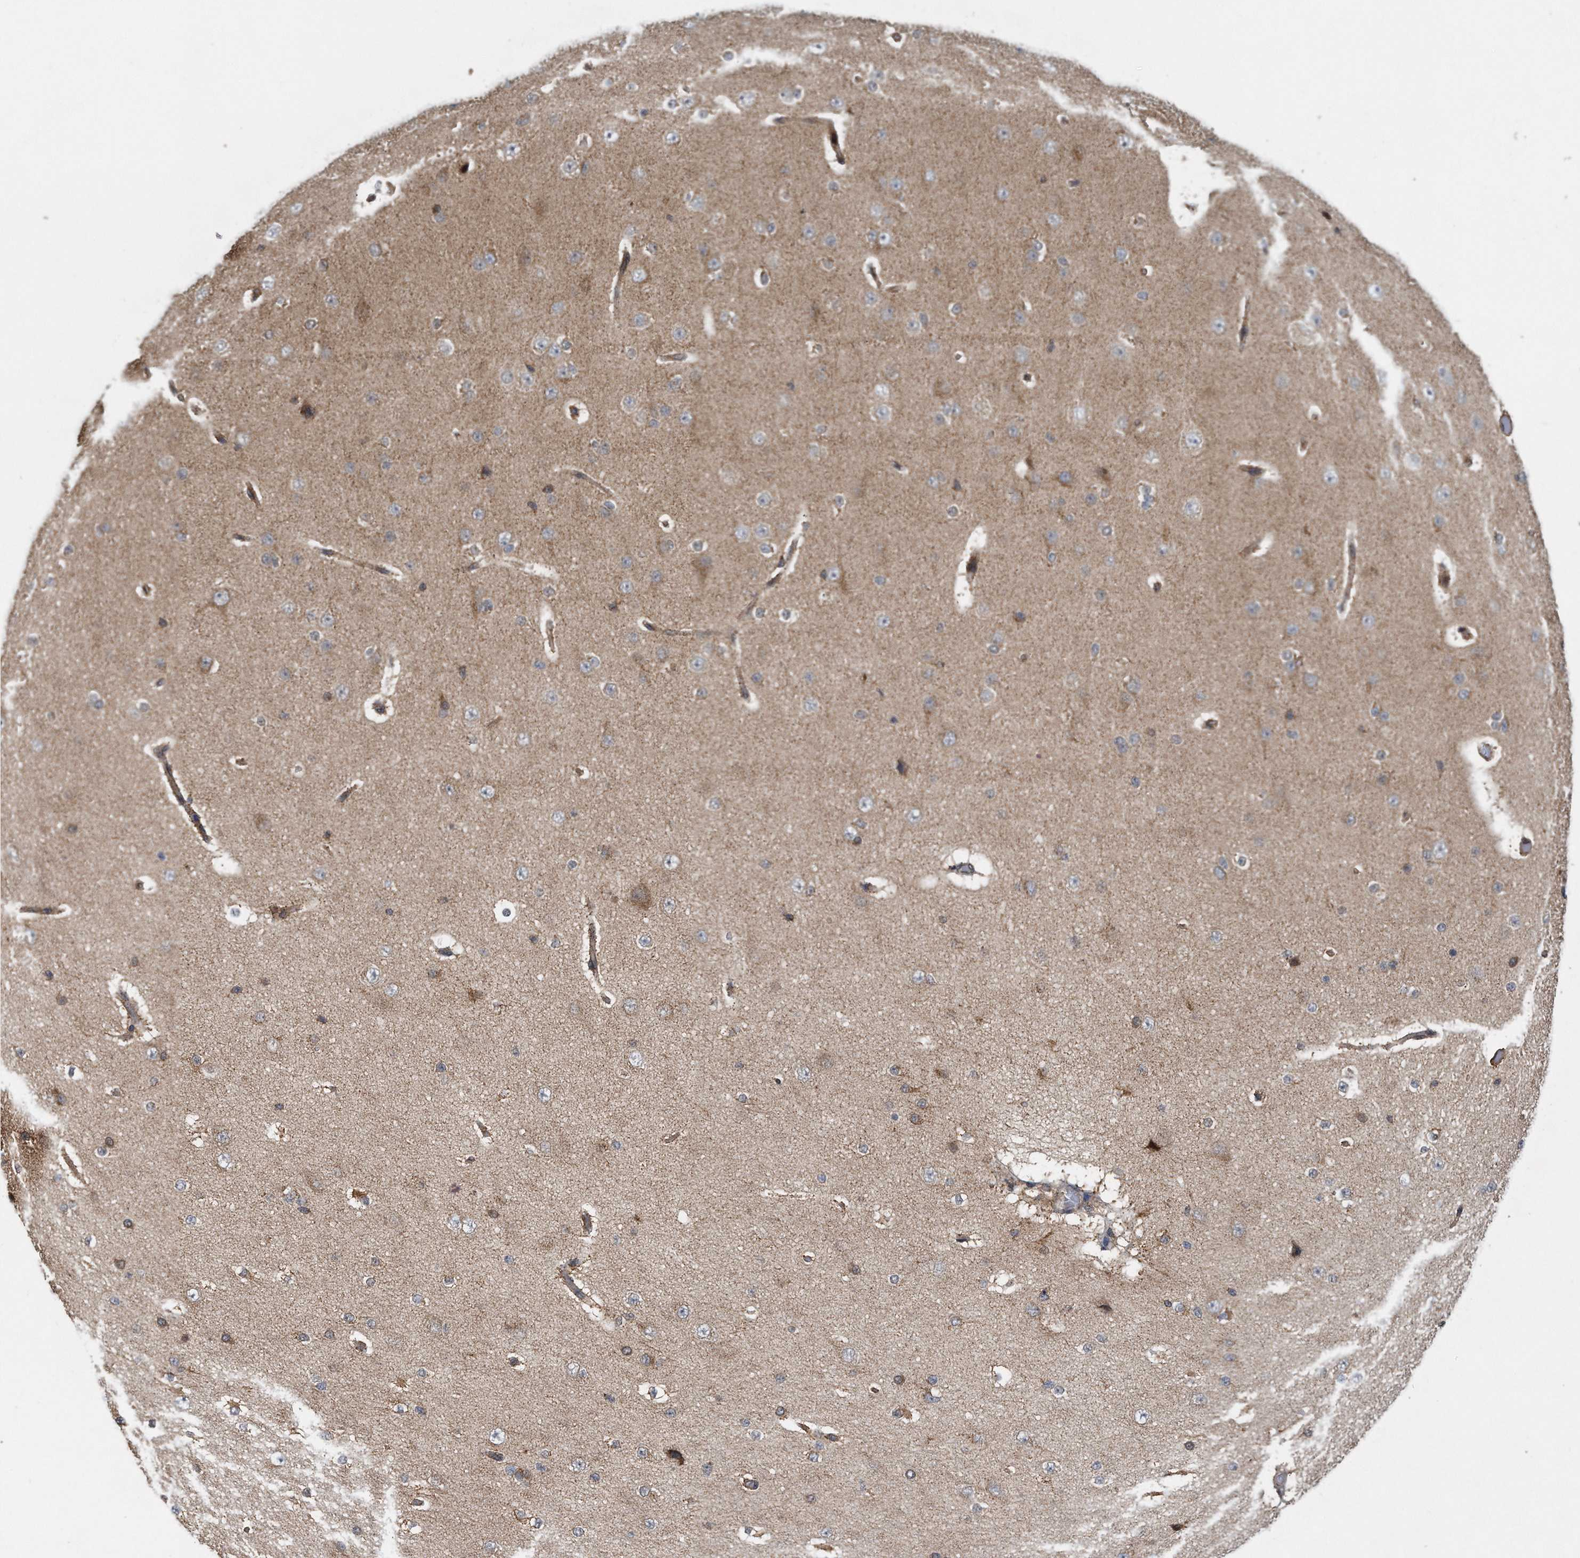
{"staining": {"intensity": "moderate", "quantity": ">75%", "location": "cytoplasmic/membranous"}, "tissue": "cerebral cortex", "cell_type": "Endothelial cells", "image_type": "normal", "snomed": [{"axis": "morphology", "description": "Normal tissue, NOS"}, {"axis": "morphology", "description": "Developmental malformation"}, {"axis": "topography", "description": "Cerebral cortex"}], "caption": "Immunohistochemical staining of normal cerebral cortex shows >75% levels of moderate cytoplasmic/membranous protein staining in approximately >75% of endothelial cells. (Stains: DAB in brown, nuclei in blue, Microscopy: brightfield microscopy at high magnification).", "gene": "ALPK2", "patient": {"sex": "female", "age": 30}}